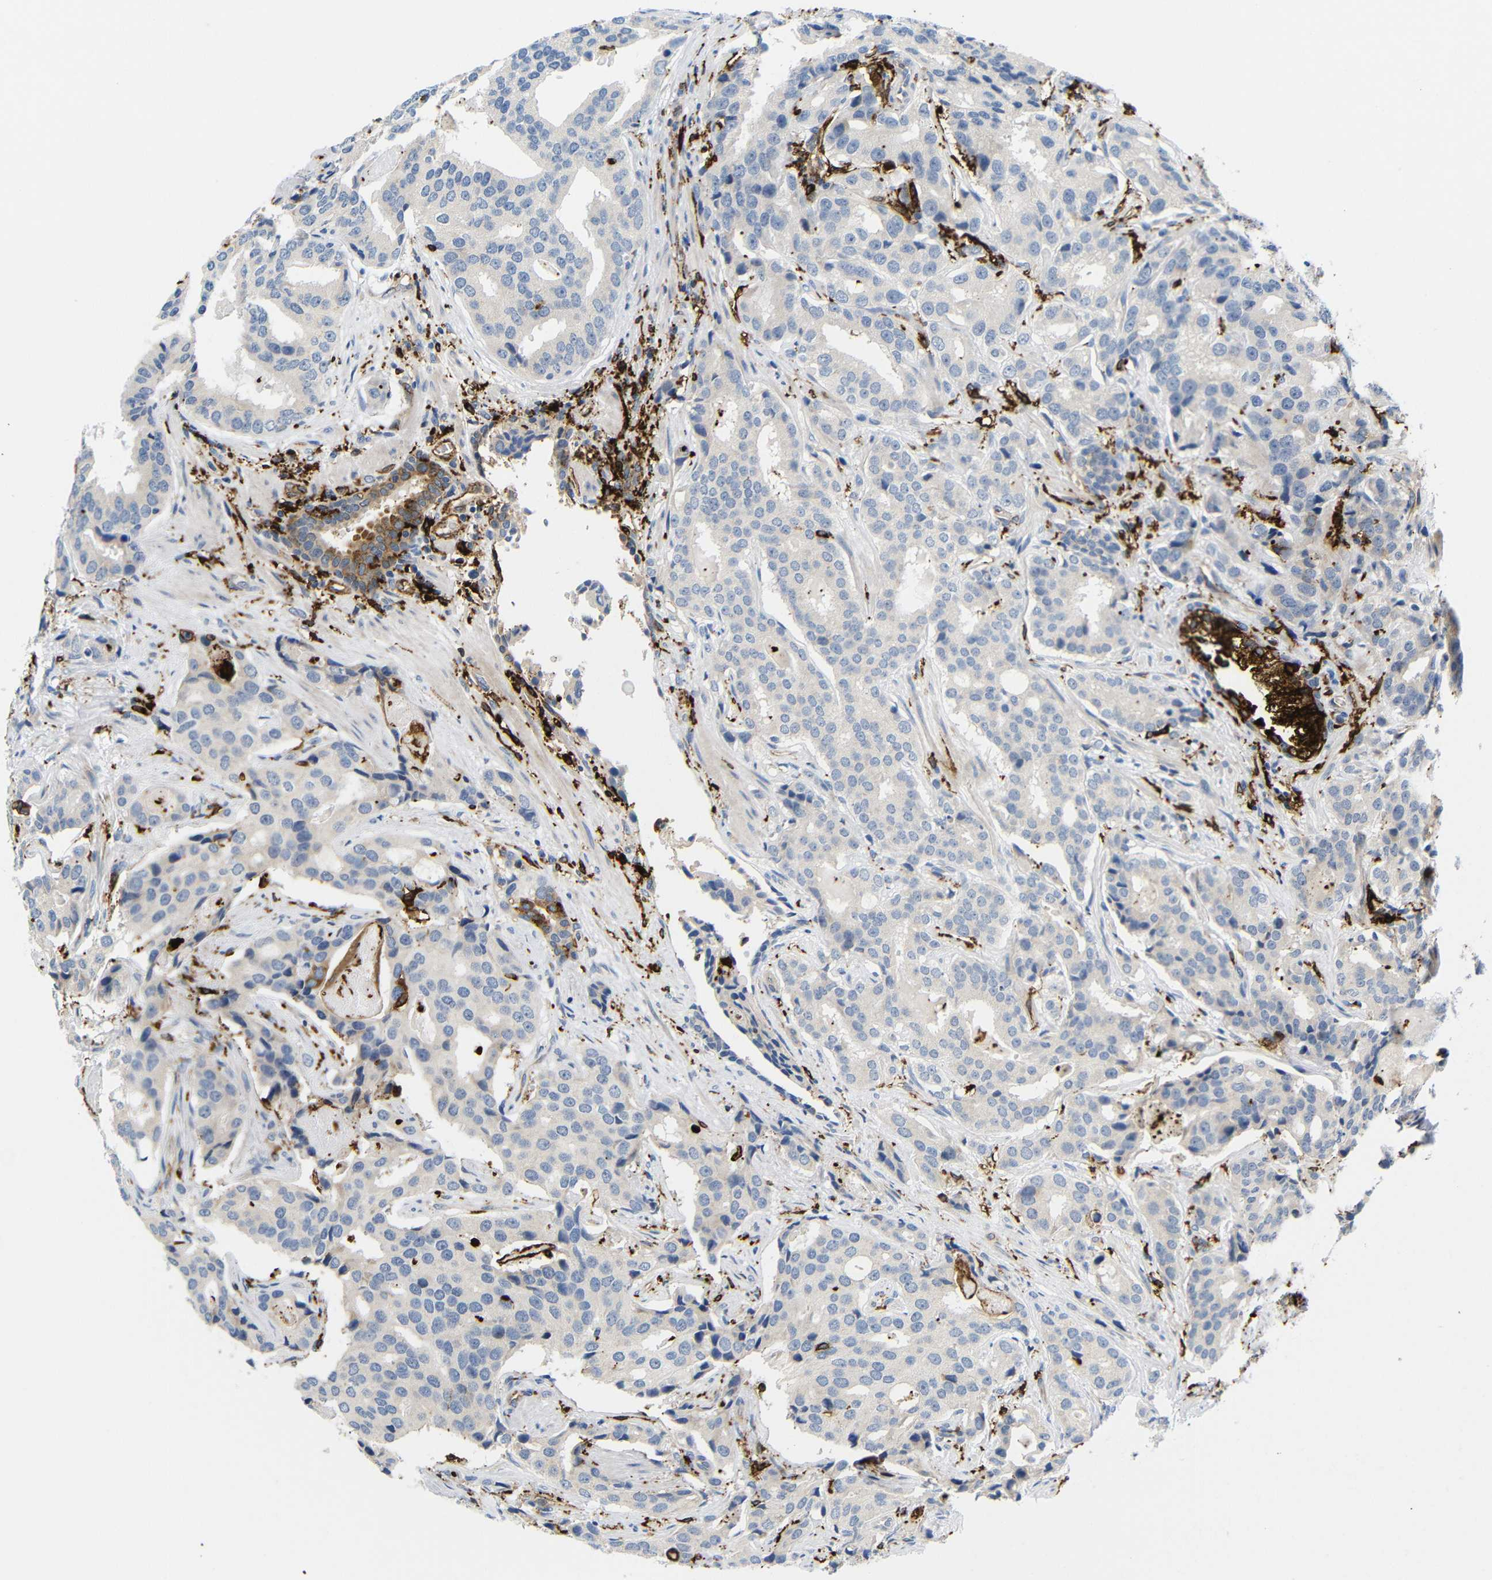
{"staining": {"intensity": "negative", "quantity": "none", "location": "none"}, "tissue": "prostate cancer", "cell_type": "Tumor cells", "image_type": "cancer", "snomed": [{"axis": "morphology", "description": "Adenocarcinoma, High grade"}, {"axis": "topography", "description": "Prostate"}], "caption": "There is no significant positivity in tumor cells of adenocarcinoma (high-grade) (prostate).", "gene": "HLA-DQB1", "patient": {"sex": "male", "age": 58}}